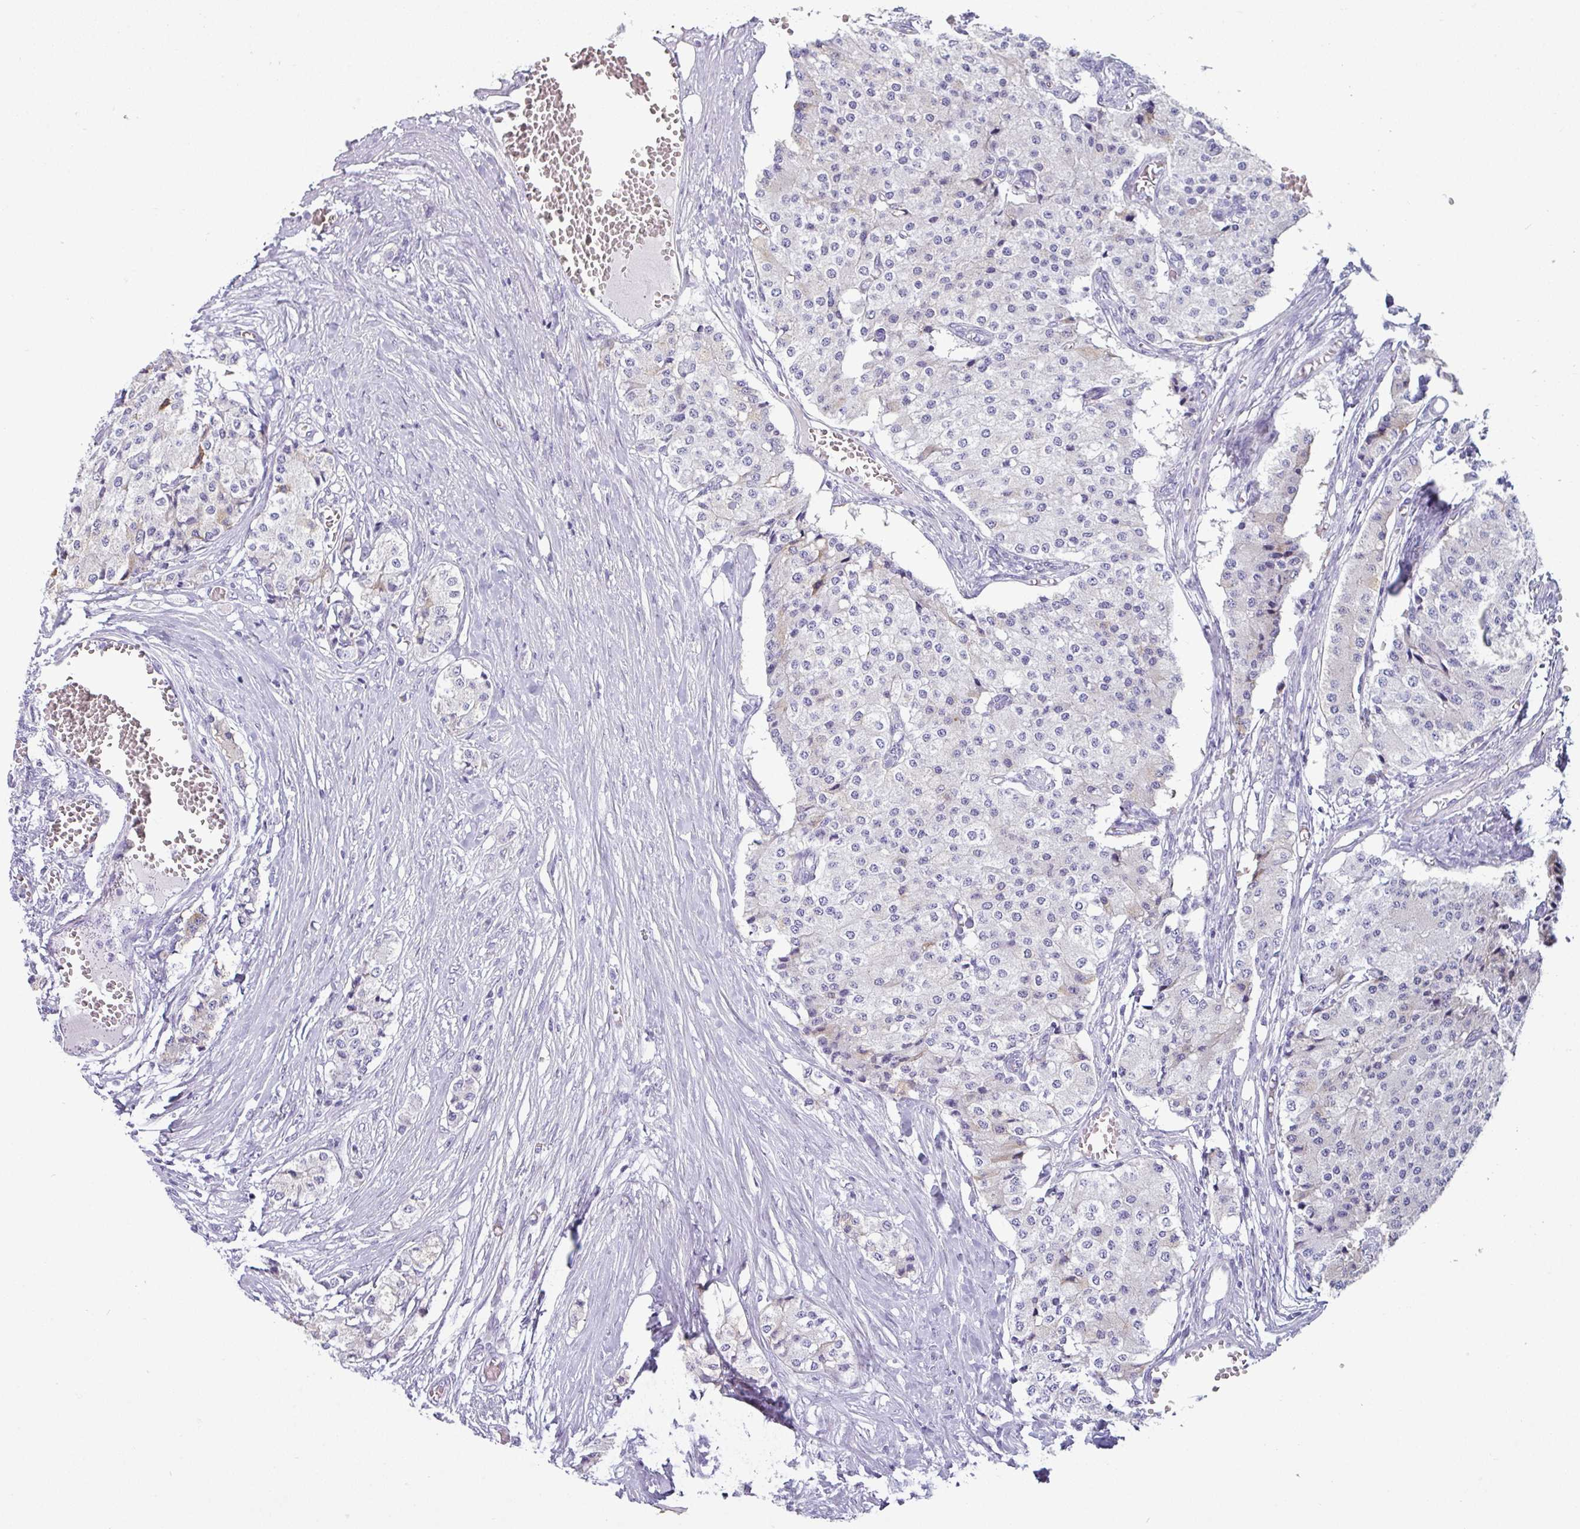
{"staining": {"intensity": "negative", "quantity": "none", "location": "none"}, "tissue": "carcinoid", "cell_type": "Tumor cells", "image_type": "cancer", "snomed": [{"axis": "morphology", "description": "Carcinoid, malignant, NOS"}, {"axis": "topography", "description": "Colon"}], "caption": "The IHC histopathology image has no significant positivity in tumor cells of malignant carcinoid tissue.", "gene": "VCY1B", "patient": {"sex": "female", "age": 52}}